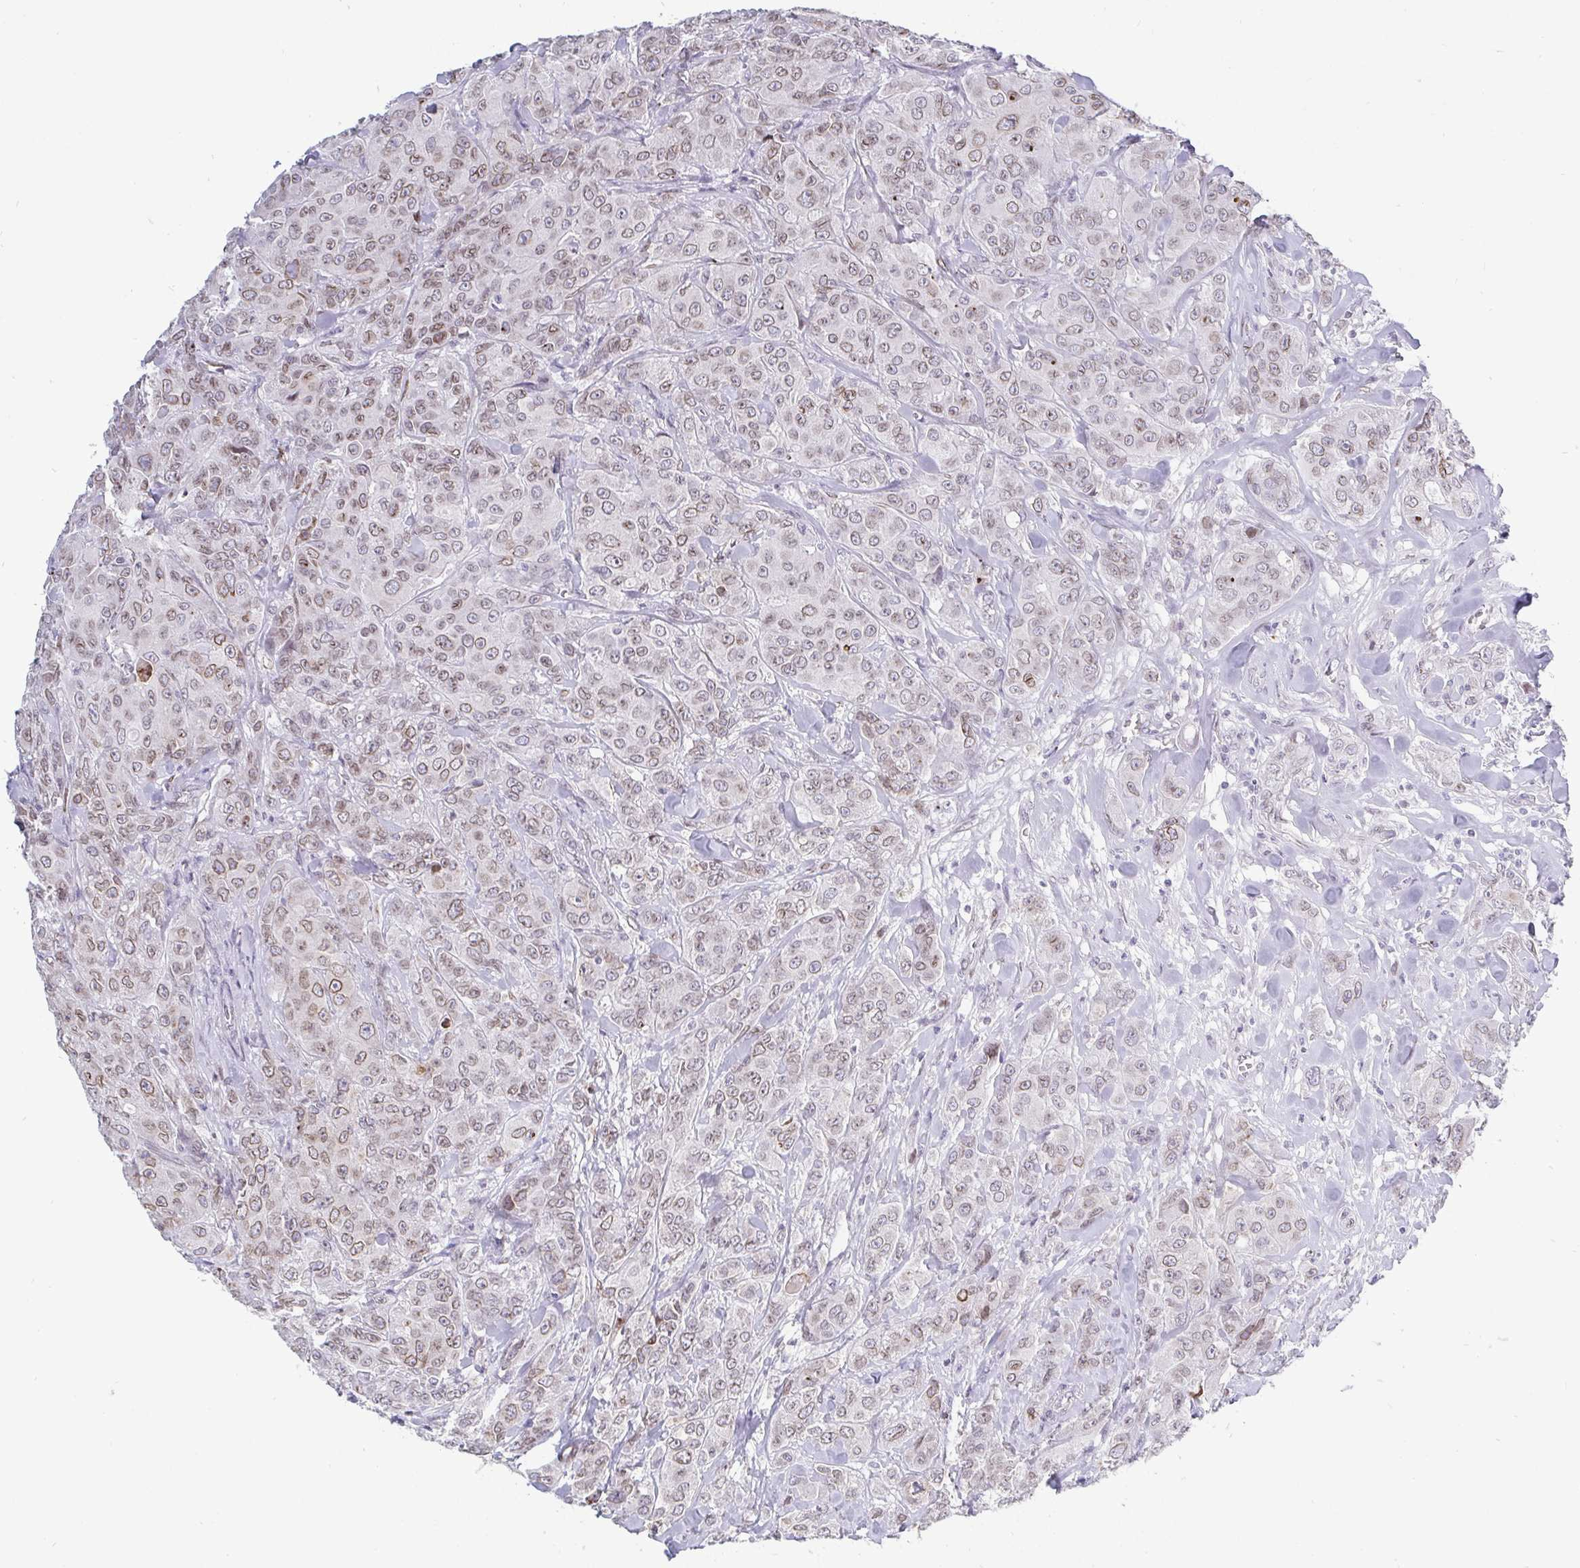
{"staining": {"intensity": "weak", "quantity": "25%-75%", "location": "cytoplasmic/membranous,nuclear"}, "tissue": "breast cancer", "cell_type": "Tumor cells", "image_type": "cancer", "snomed": [{"axis": "morphology", "description": "Normal tissue, NOS"}, {"axis": "morphology", "description": "Duct carcinoma"}, {"axis": "topography", "description": "Breast"}], "caption": "Protein staining shows weak cytoplasmic/membranous and nuclear positivity in about 25%-75% of tumor cells in breast cancer (infiltrating ductal carcinoma). Immunohistochemistry (ihc) stains the protein of interest in brown and the nuclei are stained blue.", "gene": "EMD", "patient": {"sex": "female", "age": 43}}